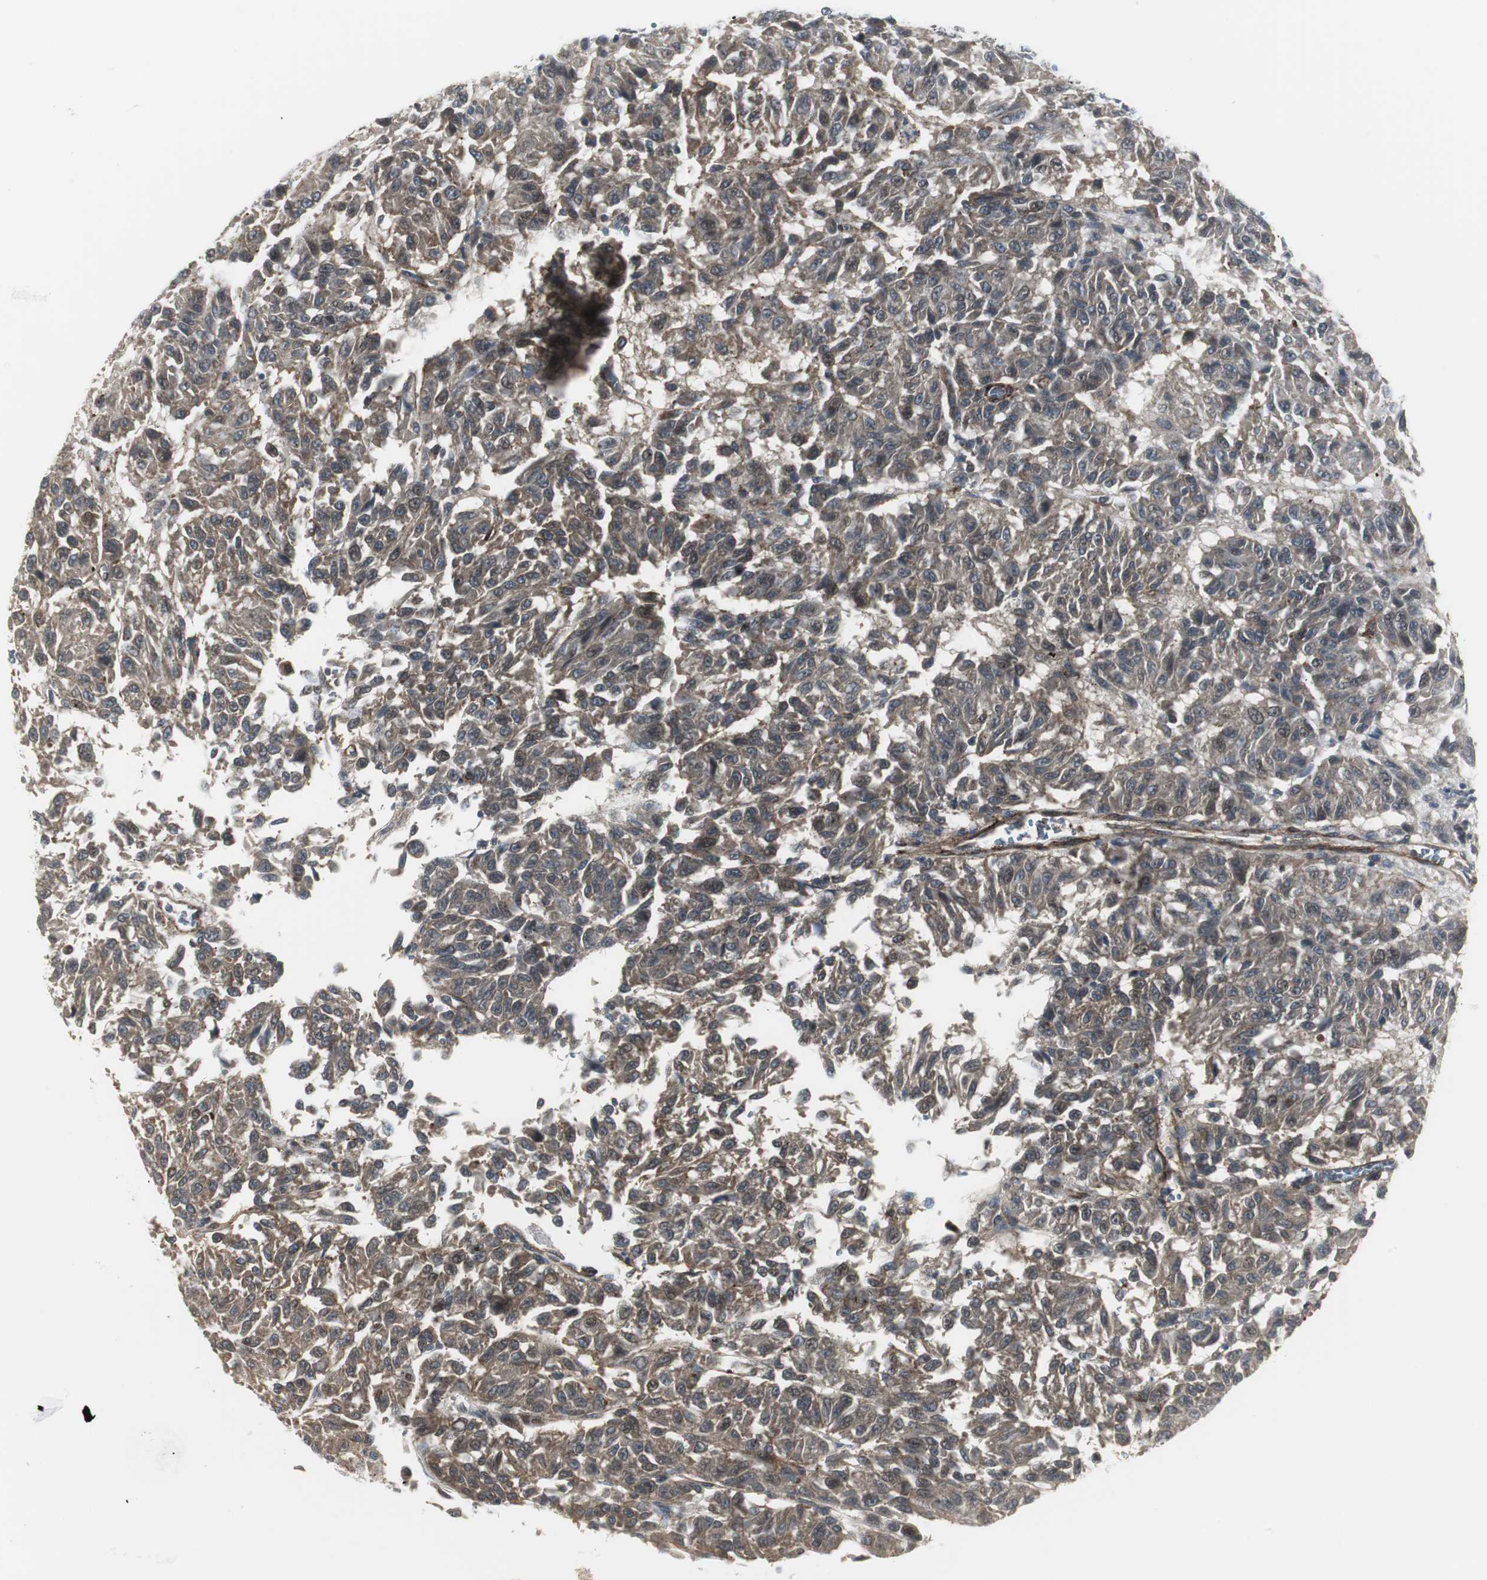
{"staining": {"intensity": "moderate", "quantity": "25%-75%", "location": "cytoplasmic/membranous"}, "tissue": "melanoma", "cell_type": "Tumor cells", "image_type": "cancer", "snomed": [{"axis": "morphology", "description": "Malignant melanoma, Metastatic site"}, {"axis": "topography", "description": "Lung"}], "caption": "Tumor cells exhibit medium levels of moderate cytoplasmic/membranous expression in approximately 25%-75% of cells in human malignant melanoma (metastatic site).", "gene": "SCYL3", "patient": {"sex": "male", "age": 64}}